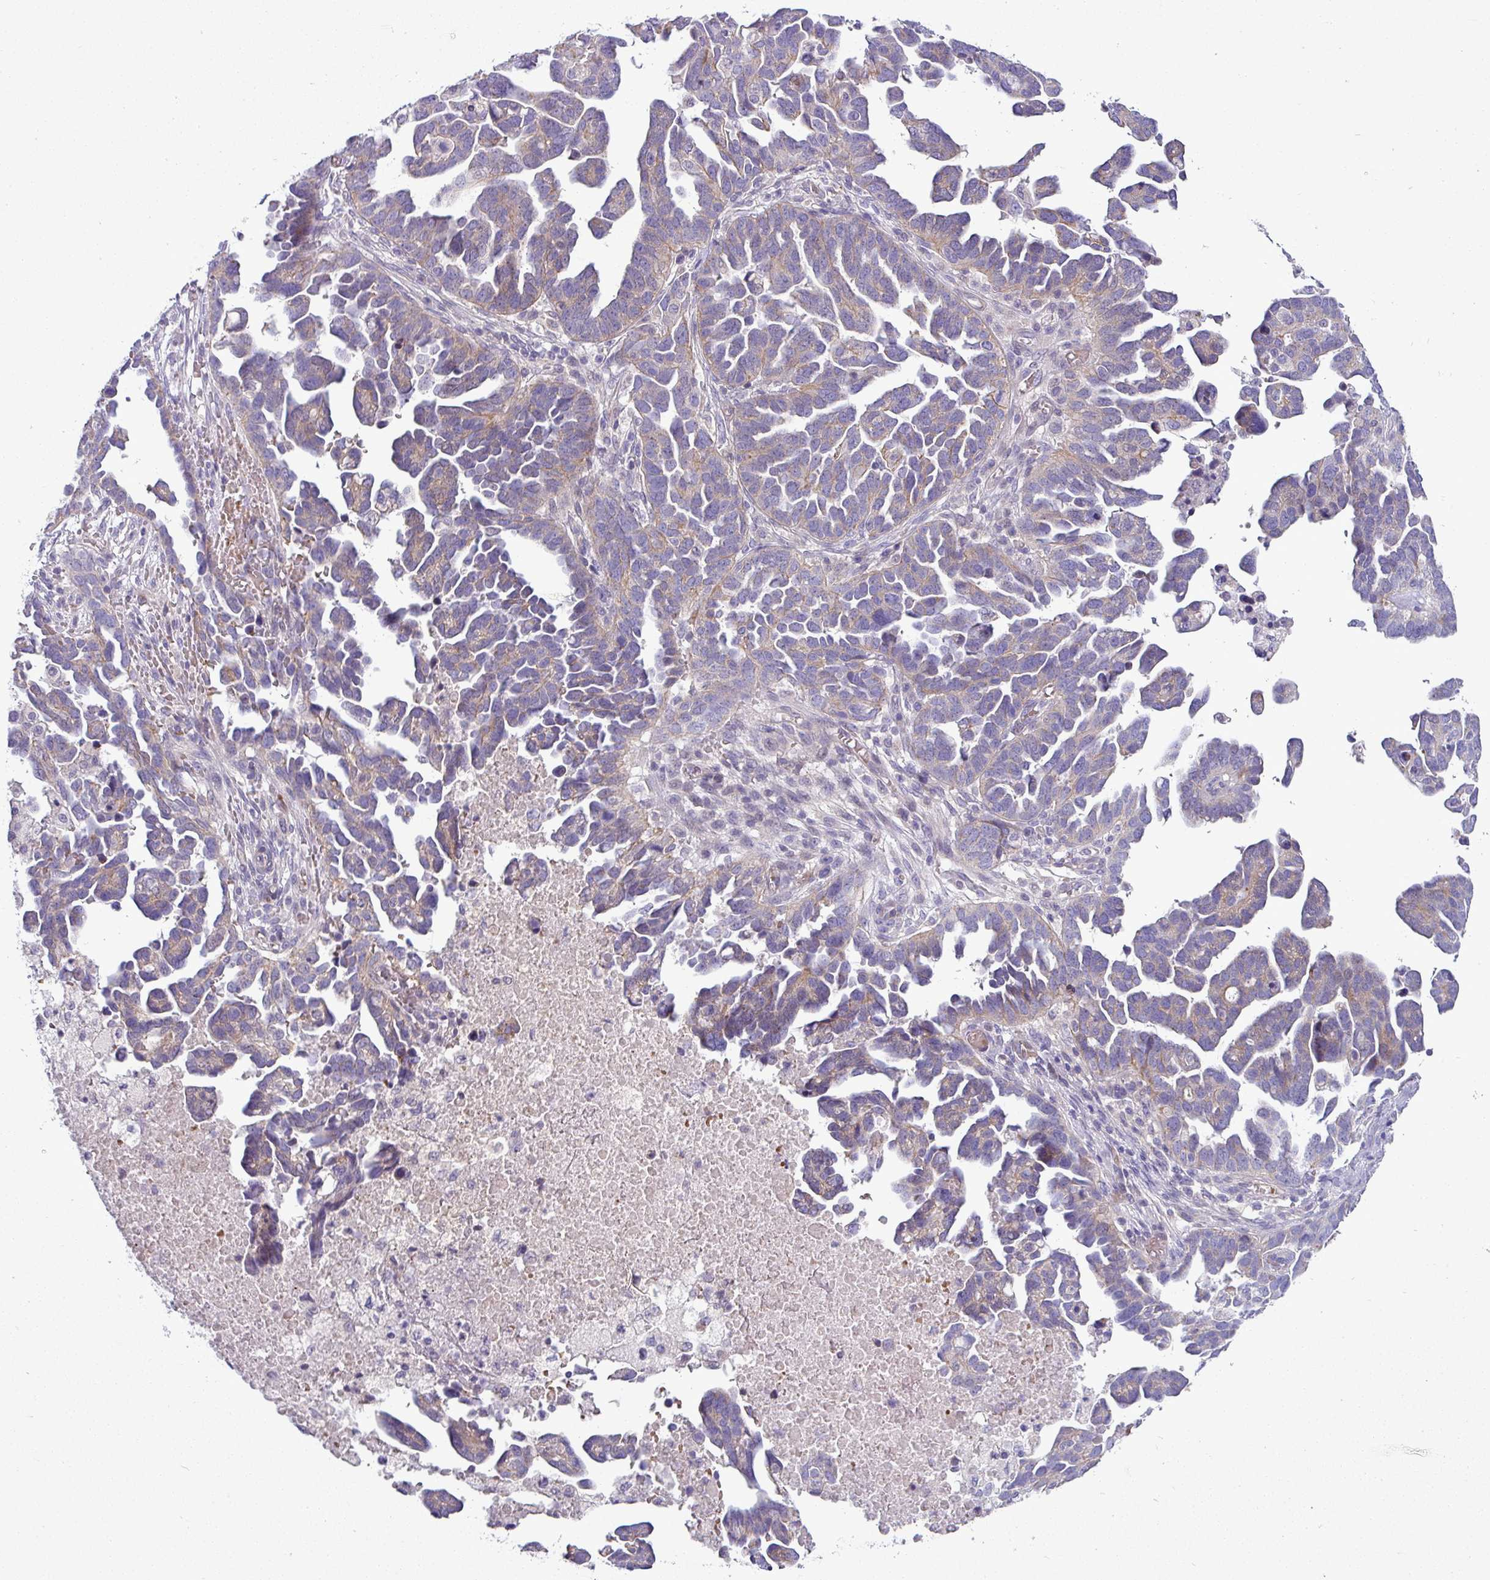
{"staining": {"intensity": "weak", "quantity": "25%-75%", "location": "cytoplasmic/membranous"}, "tissue": "ovarian cancer", "cell_type": "Tumor cells", "image_type": "cancer", "snomed": [{"axis": "morphology", "description": "Cystadenocarcinoma, serous, NOS"}, {"axis": "topography", "description": "Ovary"}], "caption": "Ovarian cancer (serous cystadenocarcinoma) stained for a protein (brown) reveals weak cytoplasmic/membranous positive expression in about 25%-75% of tumor cells.", "gene": "ACAP3", "patient": {"sex": "female", "age": 54}}